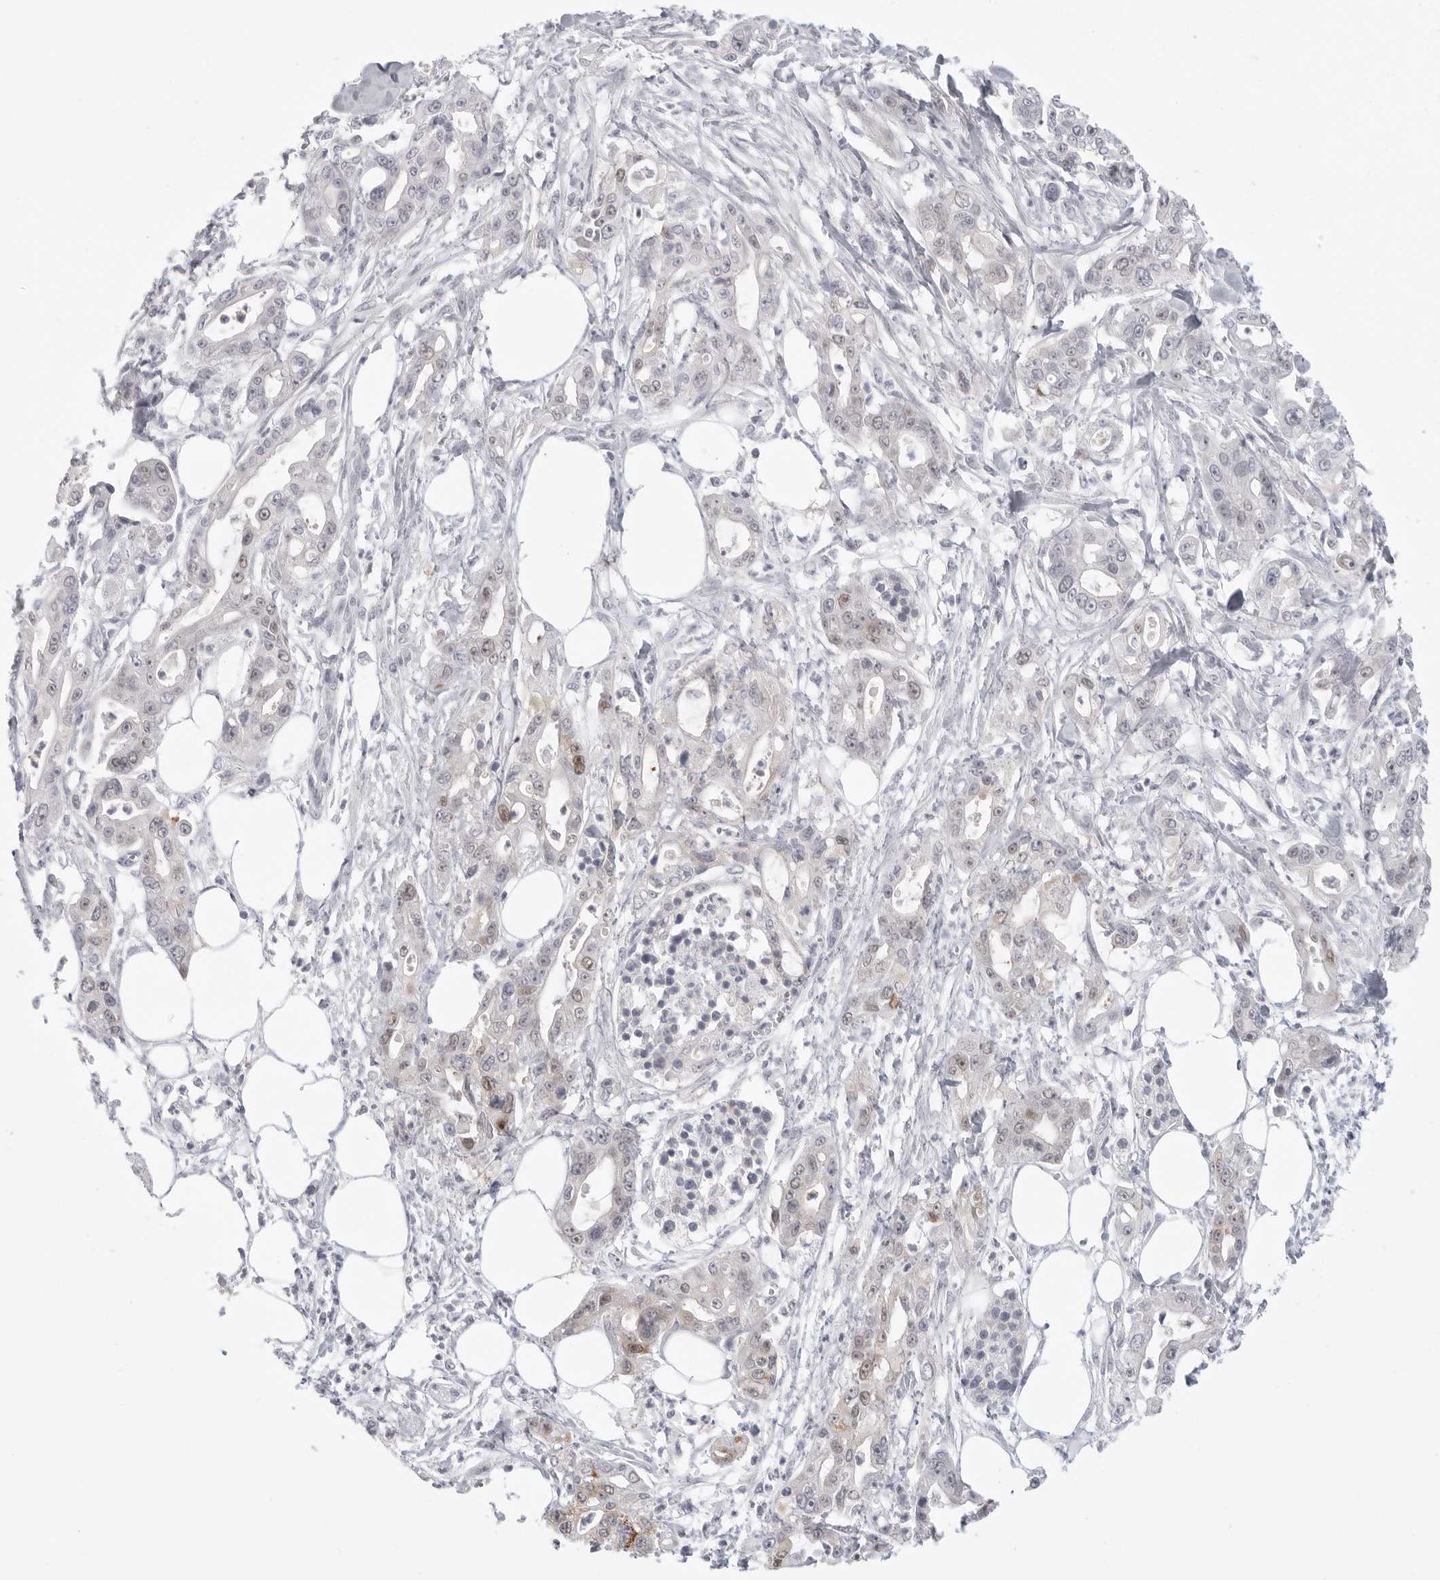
{"staining": {"intensity": "negative", "quantity": "none", "location": "none"}, "tissue": "pancreatic cancer", "cell_type": "Tumor cells", "image_type": "cancer", "snomed": [{"axis": "morphology", "description": "Adenocarcinoma, NOS"}, {"axis": "topography", "description": "Pancreas"}], "caption": "The micrograph displays no significant expression in tumor cells of pancreatic adenocarcinoma.", "gene": "HMGCS2", "patient": {"sex": "male", "age": 68}}